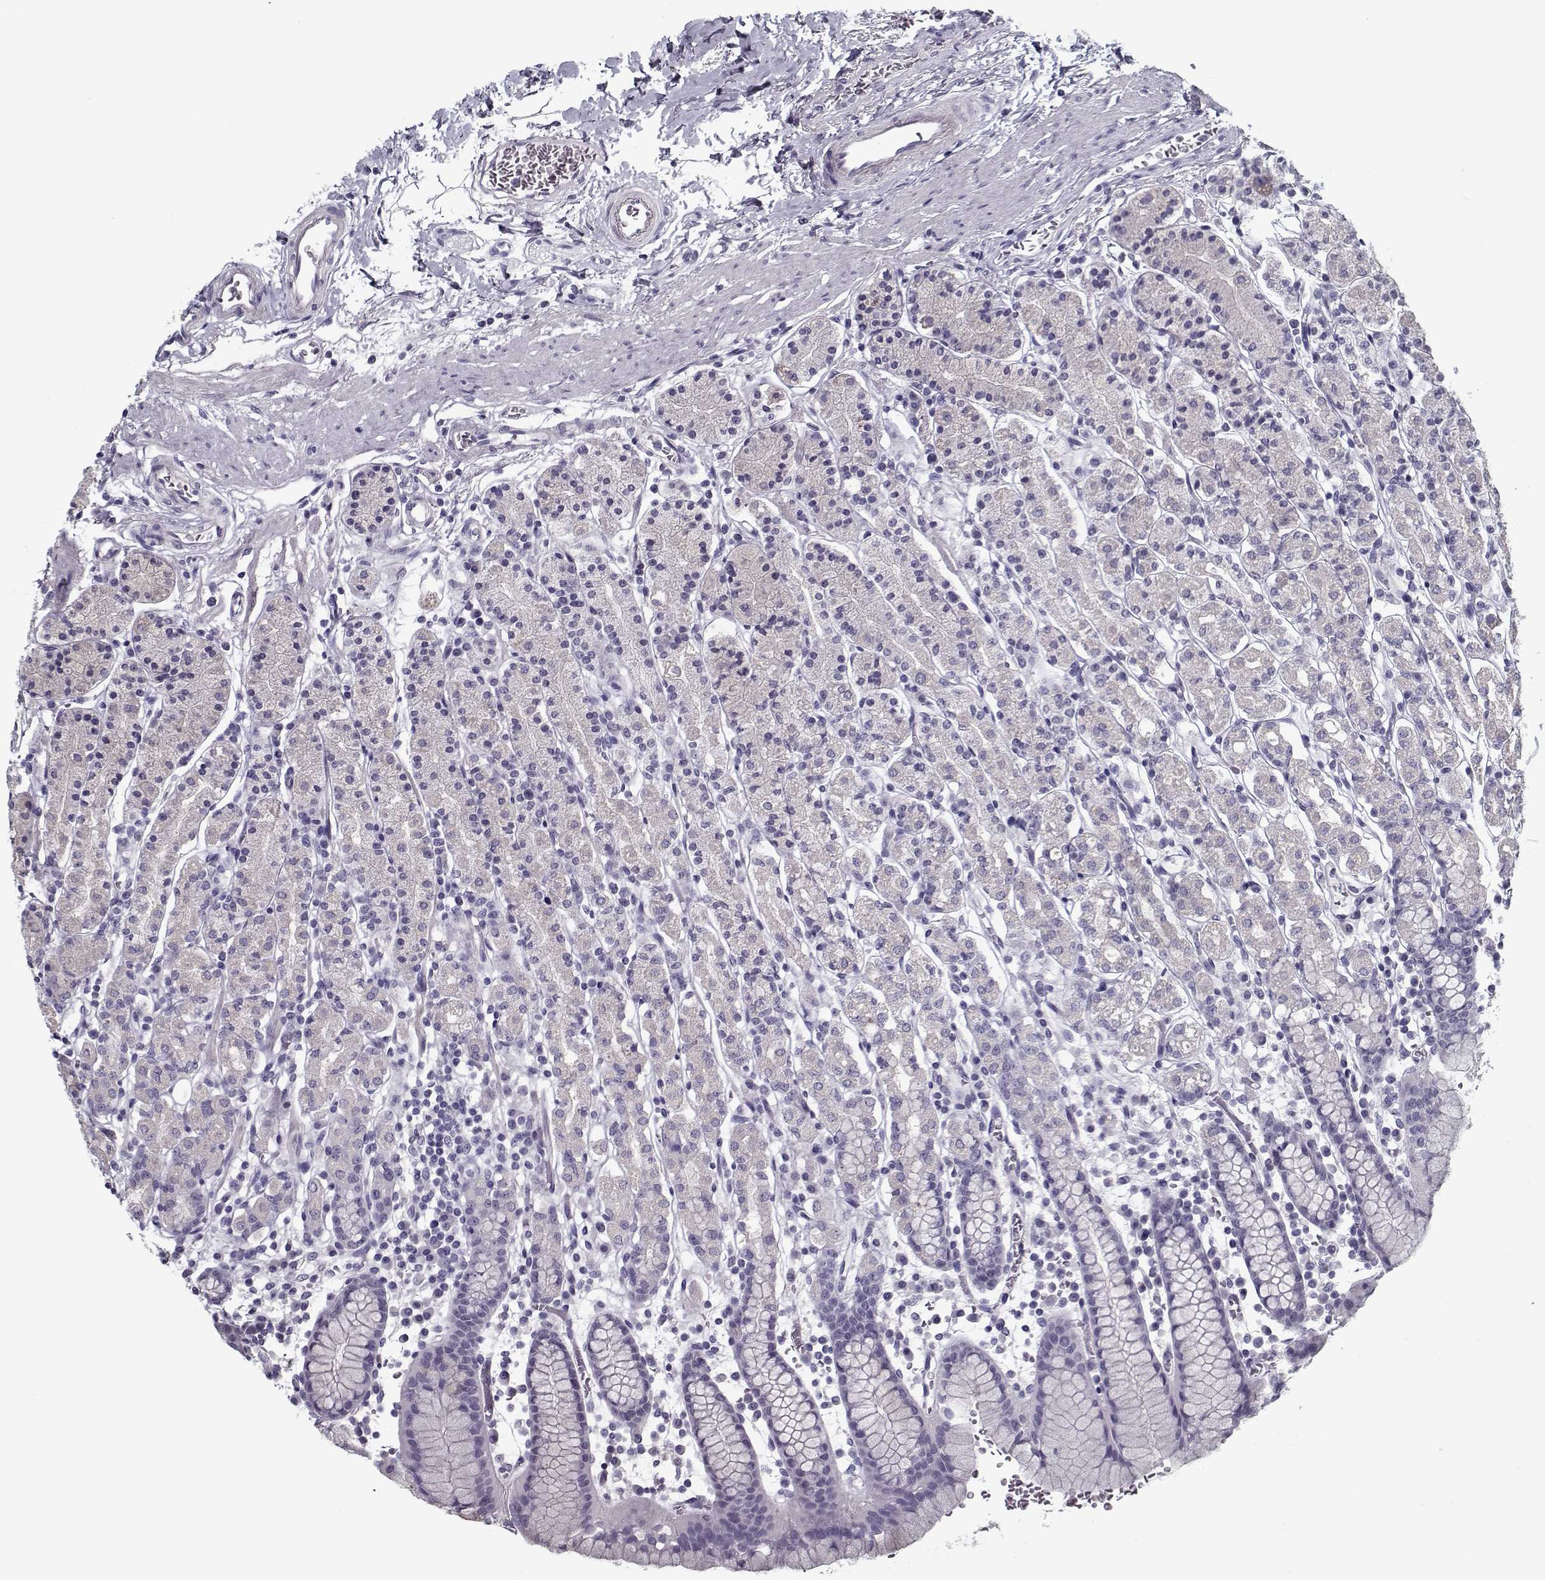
{"staining": {"intensity": "negative", "quantity": "none", "location": "none"}, "tissue": "stomach", "cell_type": "Glandular cells", "image_type": "normal", "snomed": [{"axis": "morphology", "description": "Normal tissue, NOS"}, {"axis": "topography", "description": "Stomach, upper"}, {"axis": "topography", "description": "Stomach"}], "caption": "IHC photomicrograph of benign stomach: stomach stained with DAB (3,3'-diaminobenzidine) reveals no significant protein expression in glandular cells. Nuclei are stained in blue.", "gene": "RNF32", "patient": {"sex": "male", "age": 62}}